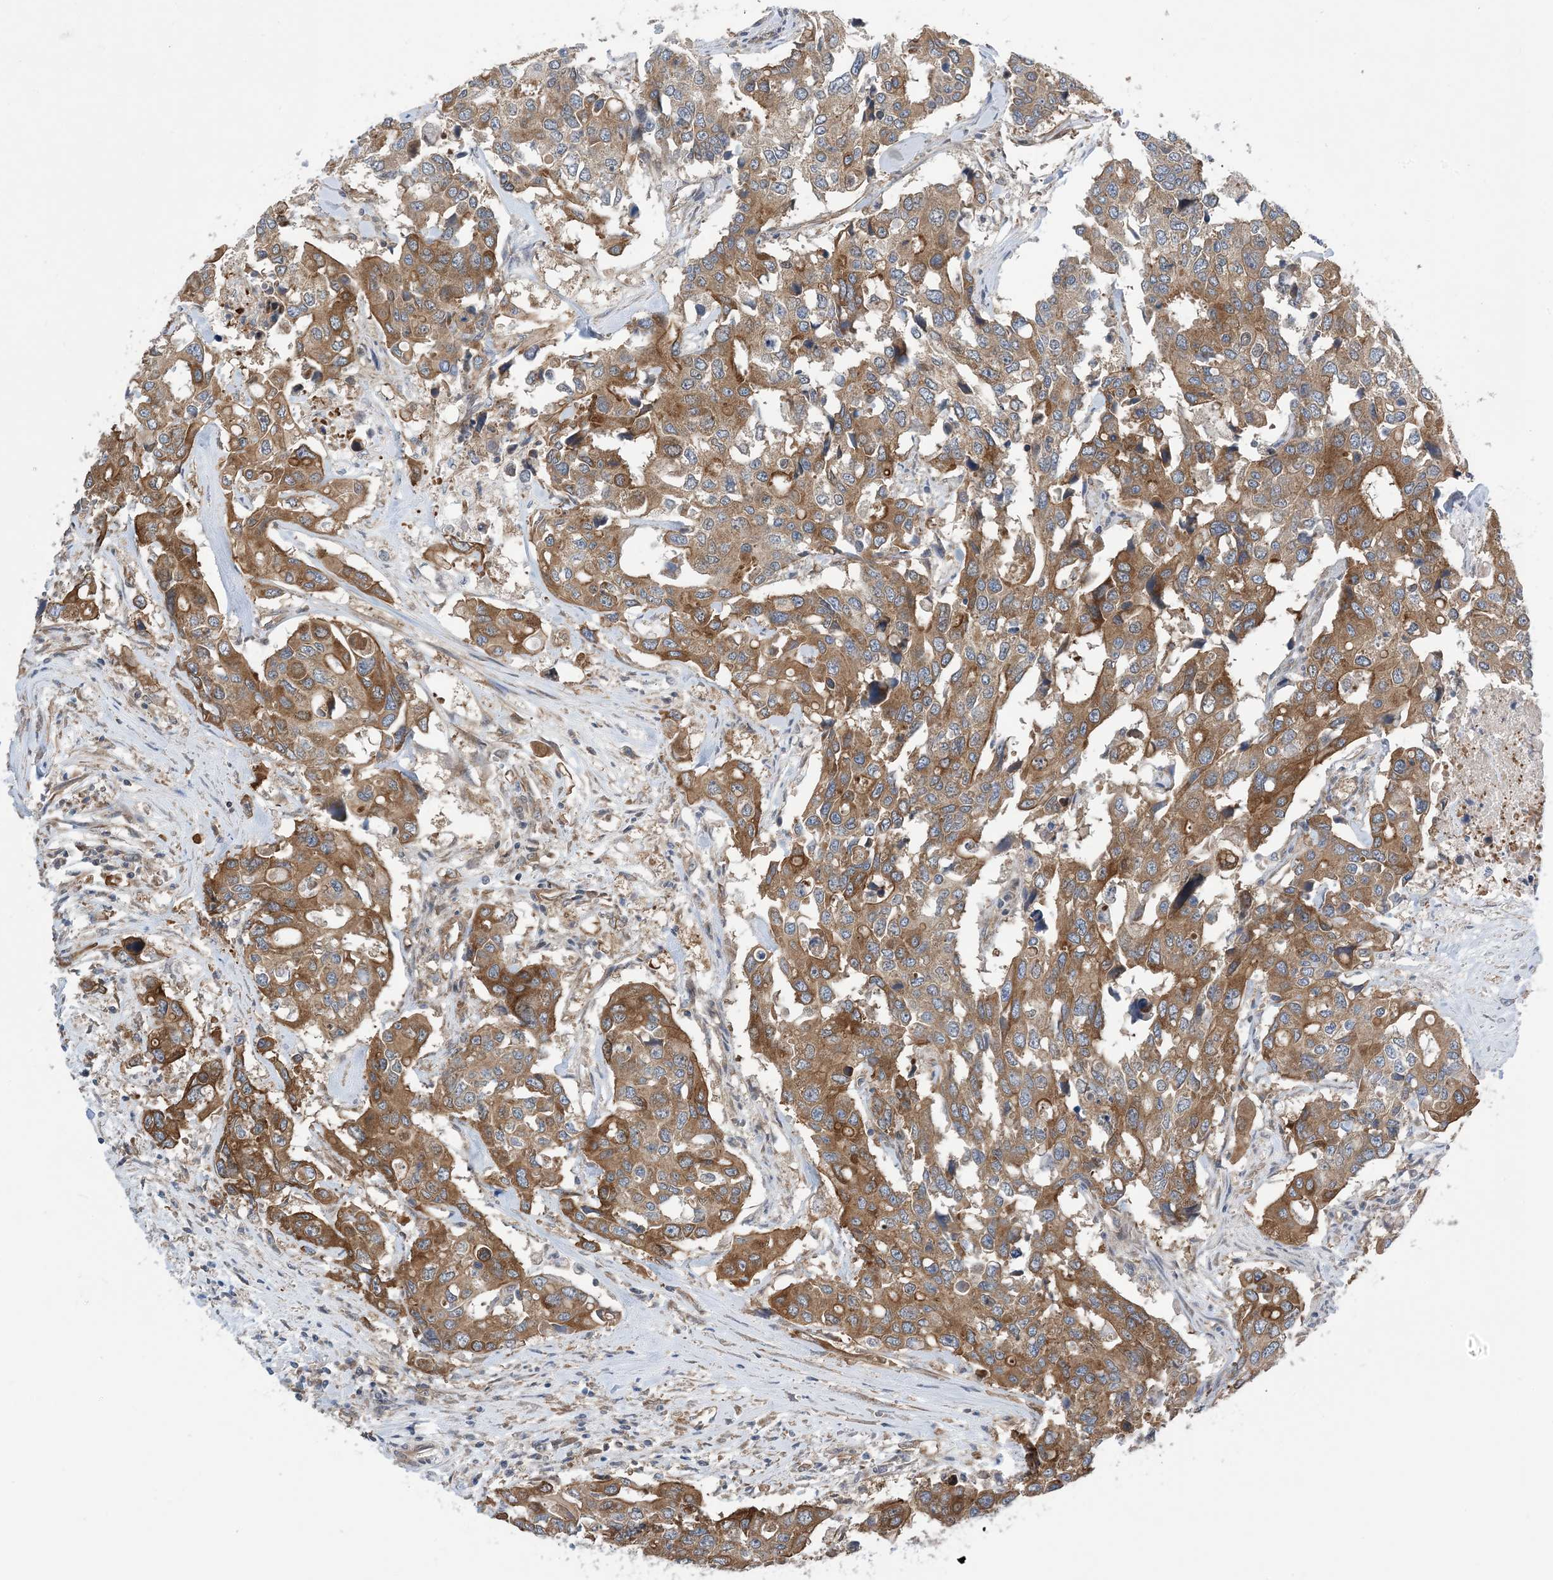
{"staining": {"intensity": "moderate", "quantity": ">75%", "location": "cytoplasmic/membranous"}, "tissue": "colorectal cancer", "cell_type": "Tumor cells", "image_type": "cancer", "snomed": [{"axis": "morphology", "description": "Adenocarcinoma, NOS"}, {"axis": "topography", "description": "Colon"}], "caption": "Colorectal cancer (adenocarcinoma) stained with DAB immunohistochemistry (IHC) reveals medium levels of moderate cytoplasmic/membranous positivity in approximately >75% of tumor cells. (DAB (3,3'-diaminobenzidine) IHC, brown staining for protein, blue staining for nuclei).", "gene": "EHBP1", "patient": {"sex": "male", "age": 77}}